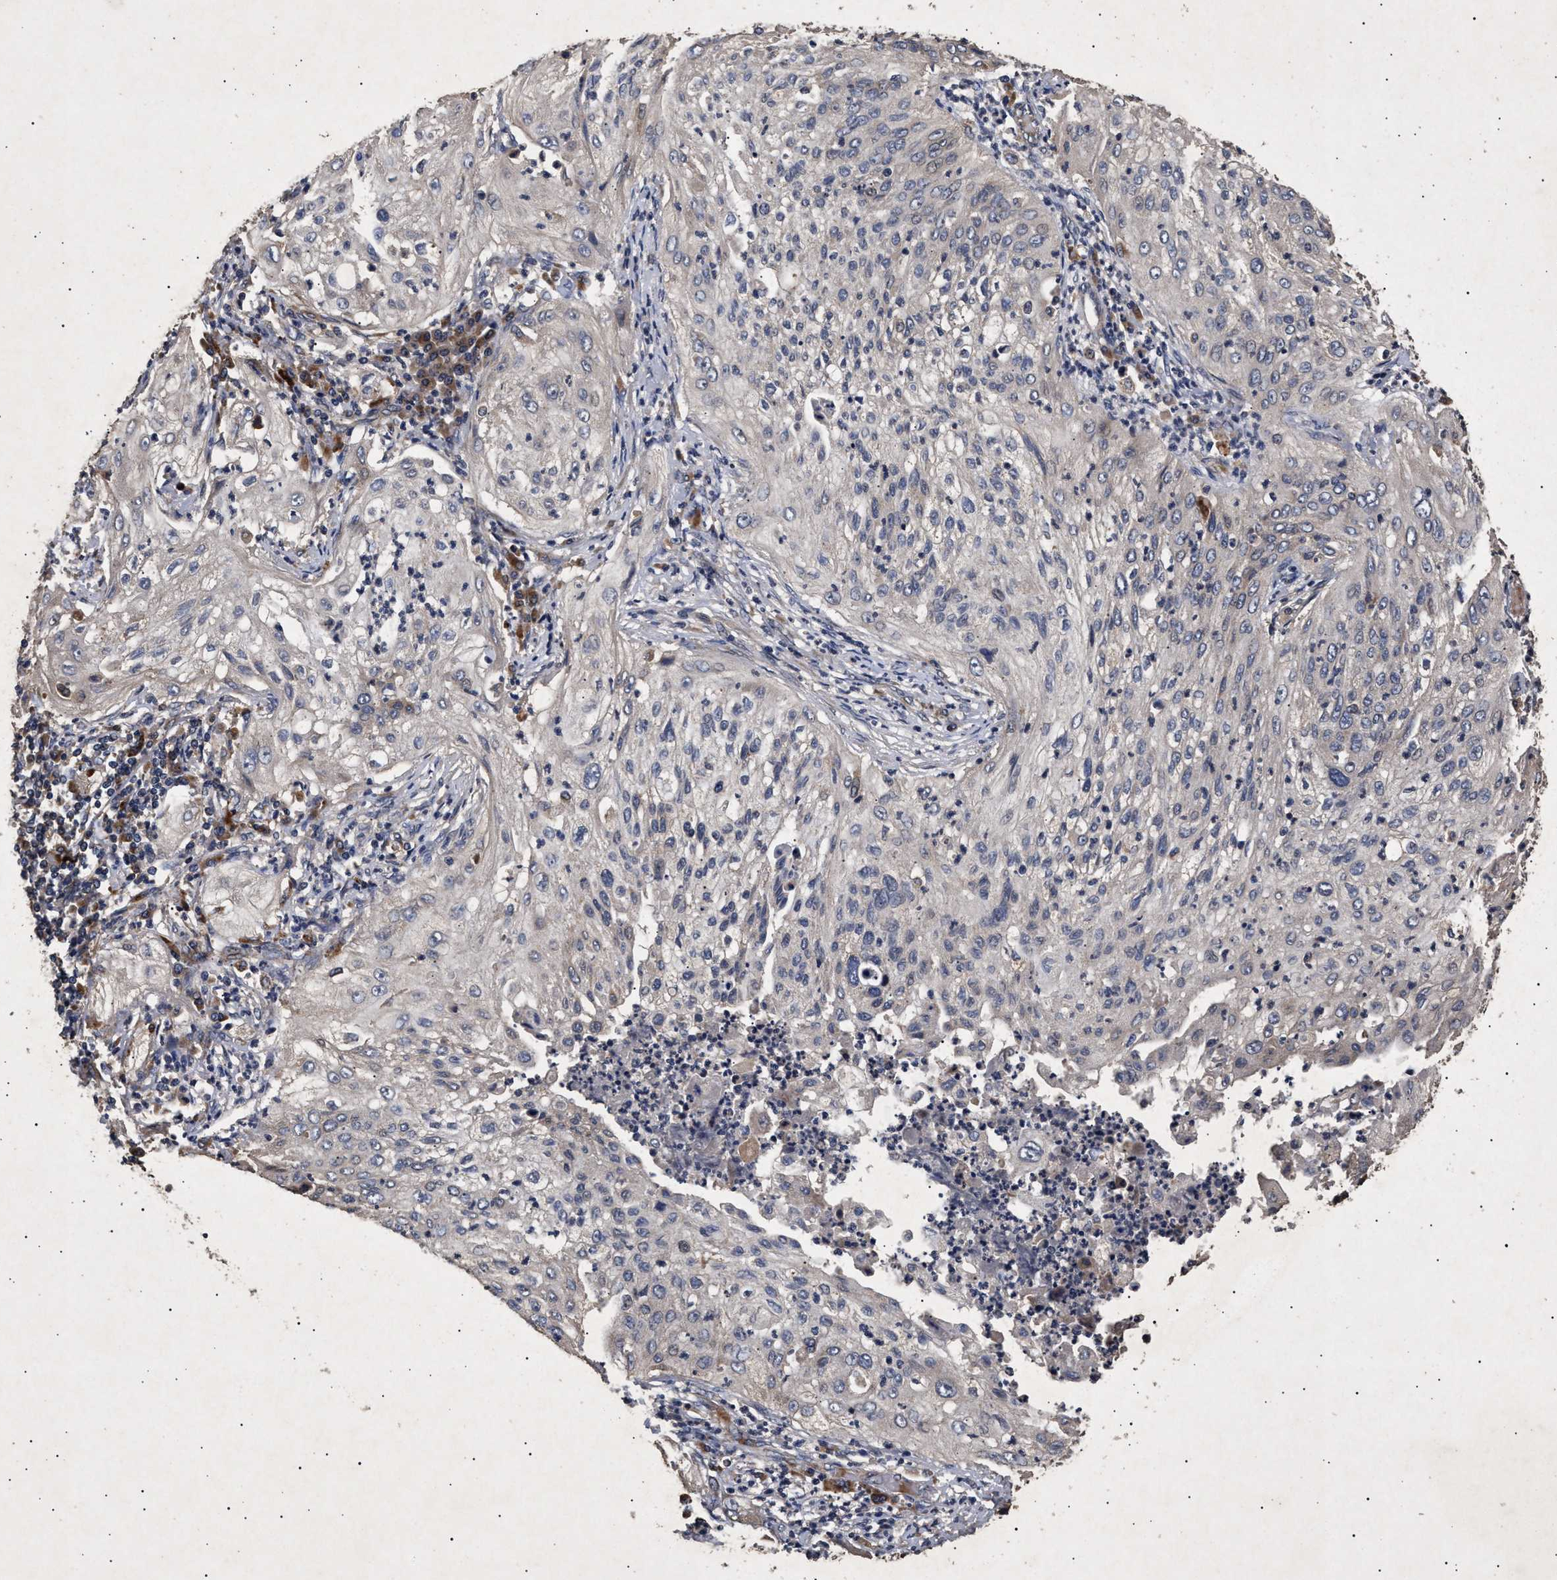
{"staining": {"intensity": "negative", "quantity": "none", "location": "none"}, "tissue": "lung cancer", "cell_type": "Tumor cells", "image_type": "cancer", "snomed": [{"axis": "morphology", "description": "Inflammation, NOS"}, {"axis": "morphology", "description": "Squamous cell carcinoma, NOS"}, {"axis": "topography", "description": "Lymph node"}, {"axis": "topography", "description": "Soft tissue"}, {"axis": "topography", "description": "Lung"}], "caption": "Immunohistochemical staining of human lung squamous cell carcinoma reveals no significant expression in tumor cells.", "gene": "ITGB5", "patient": {"sex": "male", "age": 66}}